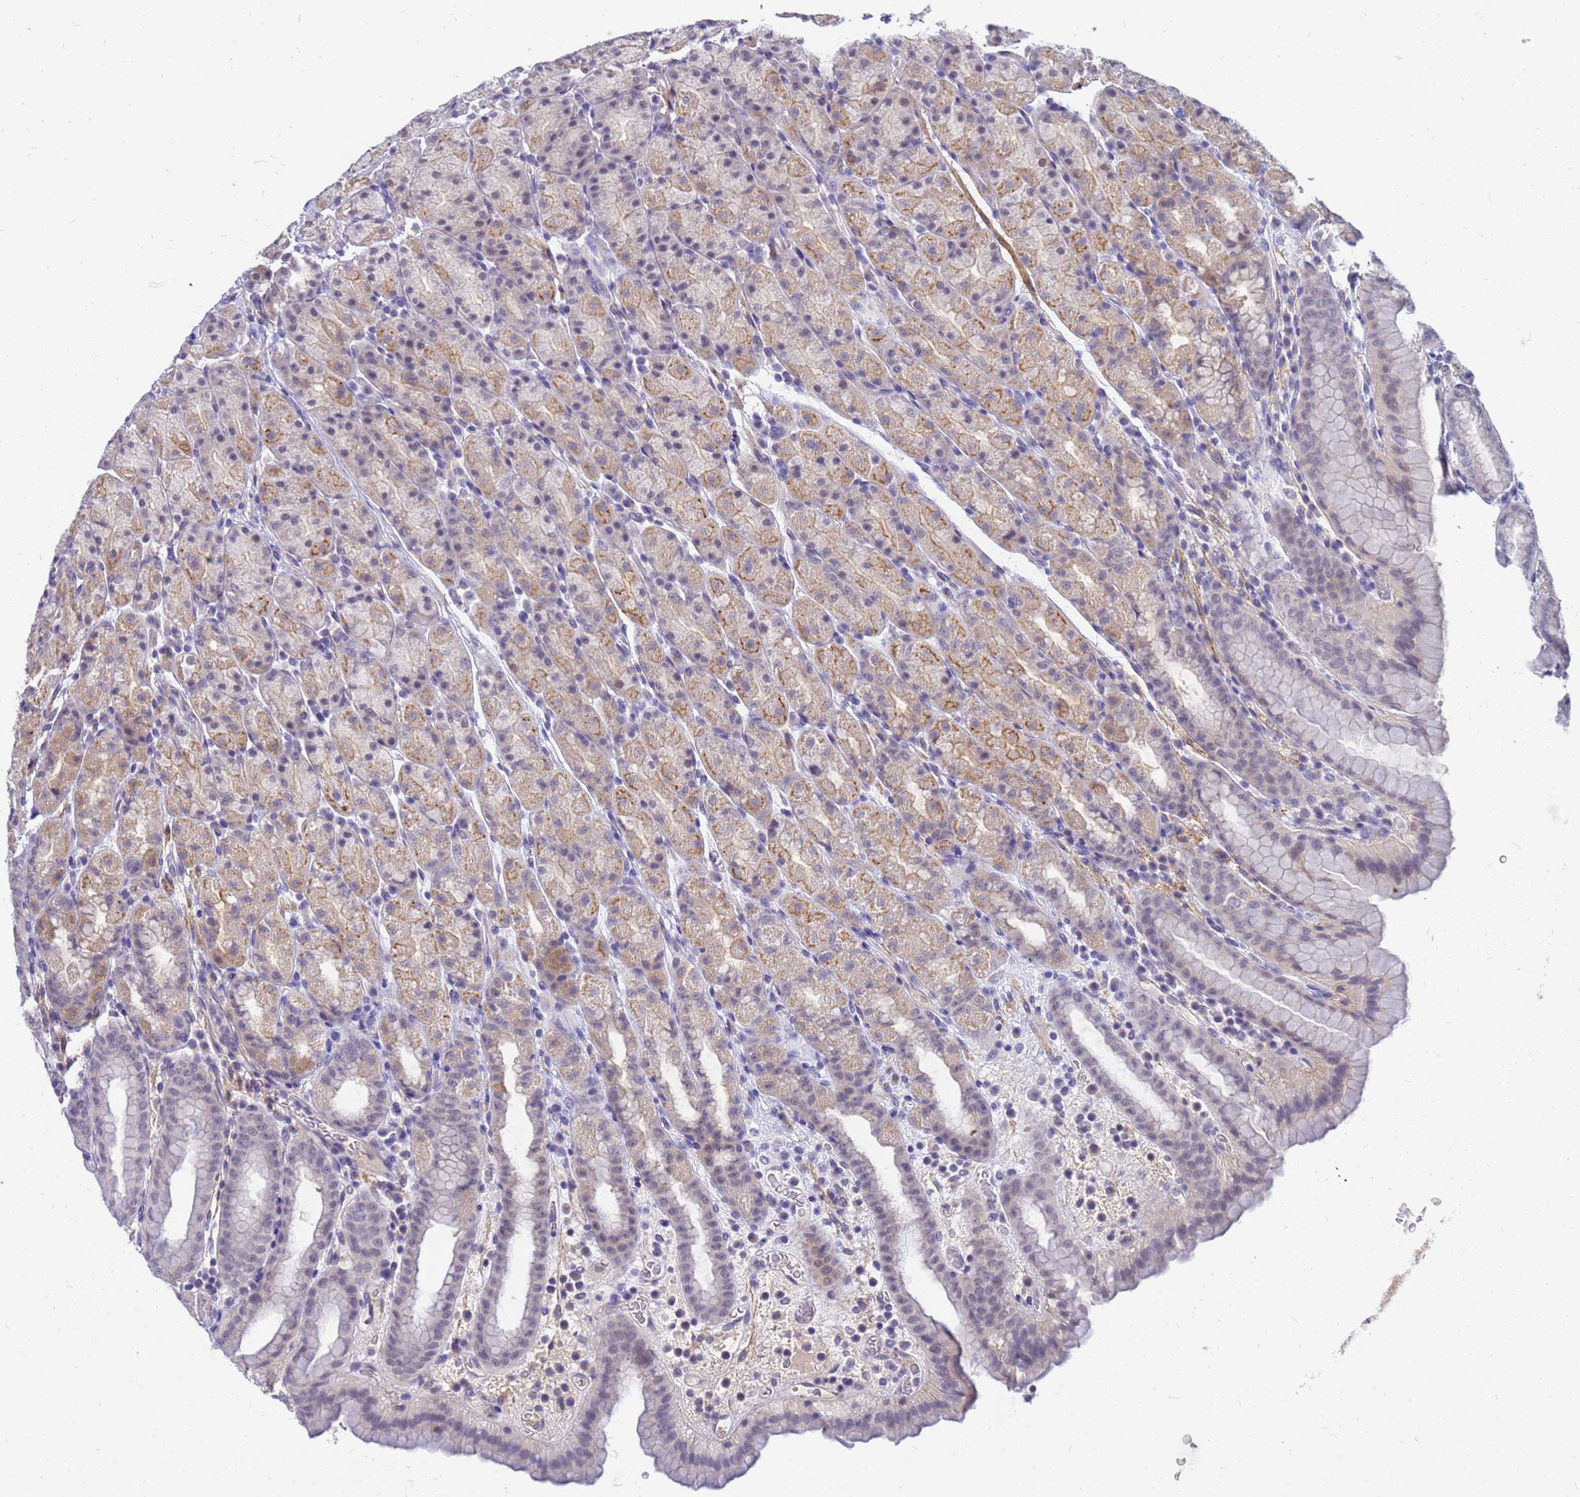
{"staining": {"intensity": "moderate", "quantity": "<25%", "location": "cytoplasmic/membranous"}, "tissue": "stomach", "cell_type": "Glandular cells", "image_type": "normal", "snomed": [{"axis": "morphology", "description": "Normal tissue, NOS"}, {"axis": "topography", "description": "Stomach, upper"}], "caption": "The histopathology image demonstrates a brown stain indicating the presence of a protein in the cytoplasmic/membranous of glandular cells in stomach. The staining was performed using DAB (3,3'-diaminobenzidine) to visualize the protein expression in brown, while the nuclei were stained in blue with hematoxylin (Magnification: 20x).", "gene": "SRGAP3", "patient": {"sex": "male", "age": 68}}